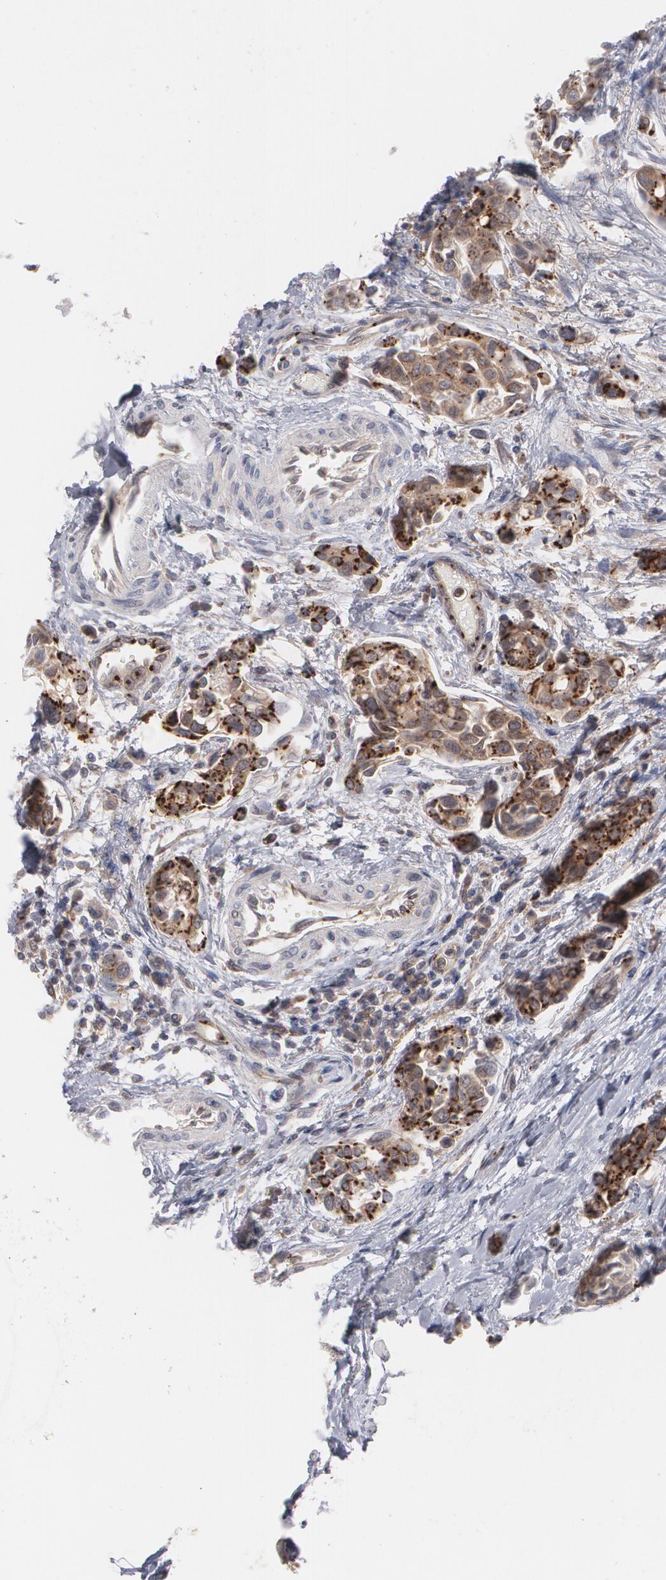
{"staining": {"intensity": "moderate", "quantity": "25%-75%", "location": "cytoplasmic/membranous"}, "tissue": "urothelial cancer", "cell_type": "Tumor cells", "image_type": "cancer", "snomed": [{"axis": "morphology", "description": "Urothelial carcinoma, High grade"}, {"axis": "topography", "description": "Urinary bladder"}], "caption": "Immunohistochemical staining of urothelial cancer shows moderate cytoplasmic/membranous protein staining in about 25%-75% of tumor cells.", "gene": "HTT", "patient": {"sex": "male", "age": 78}}